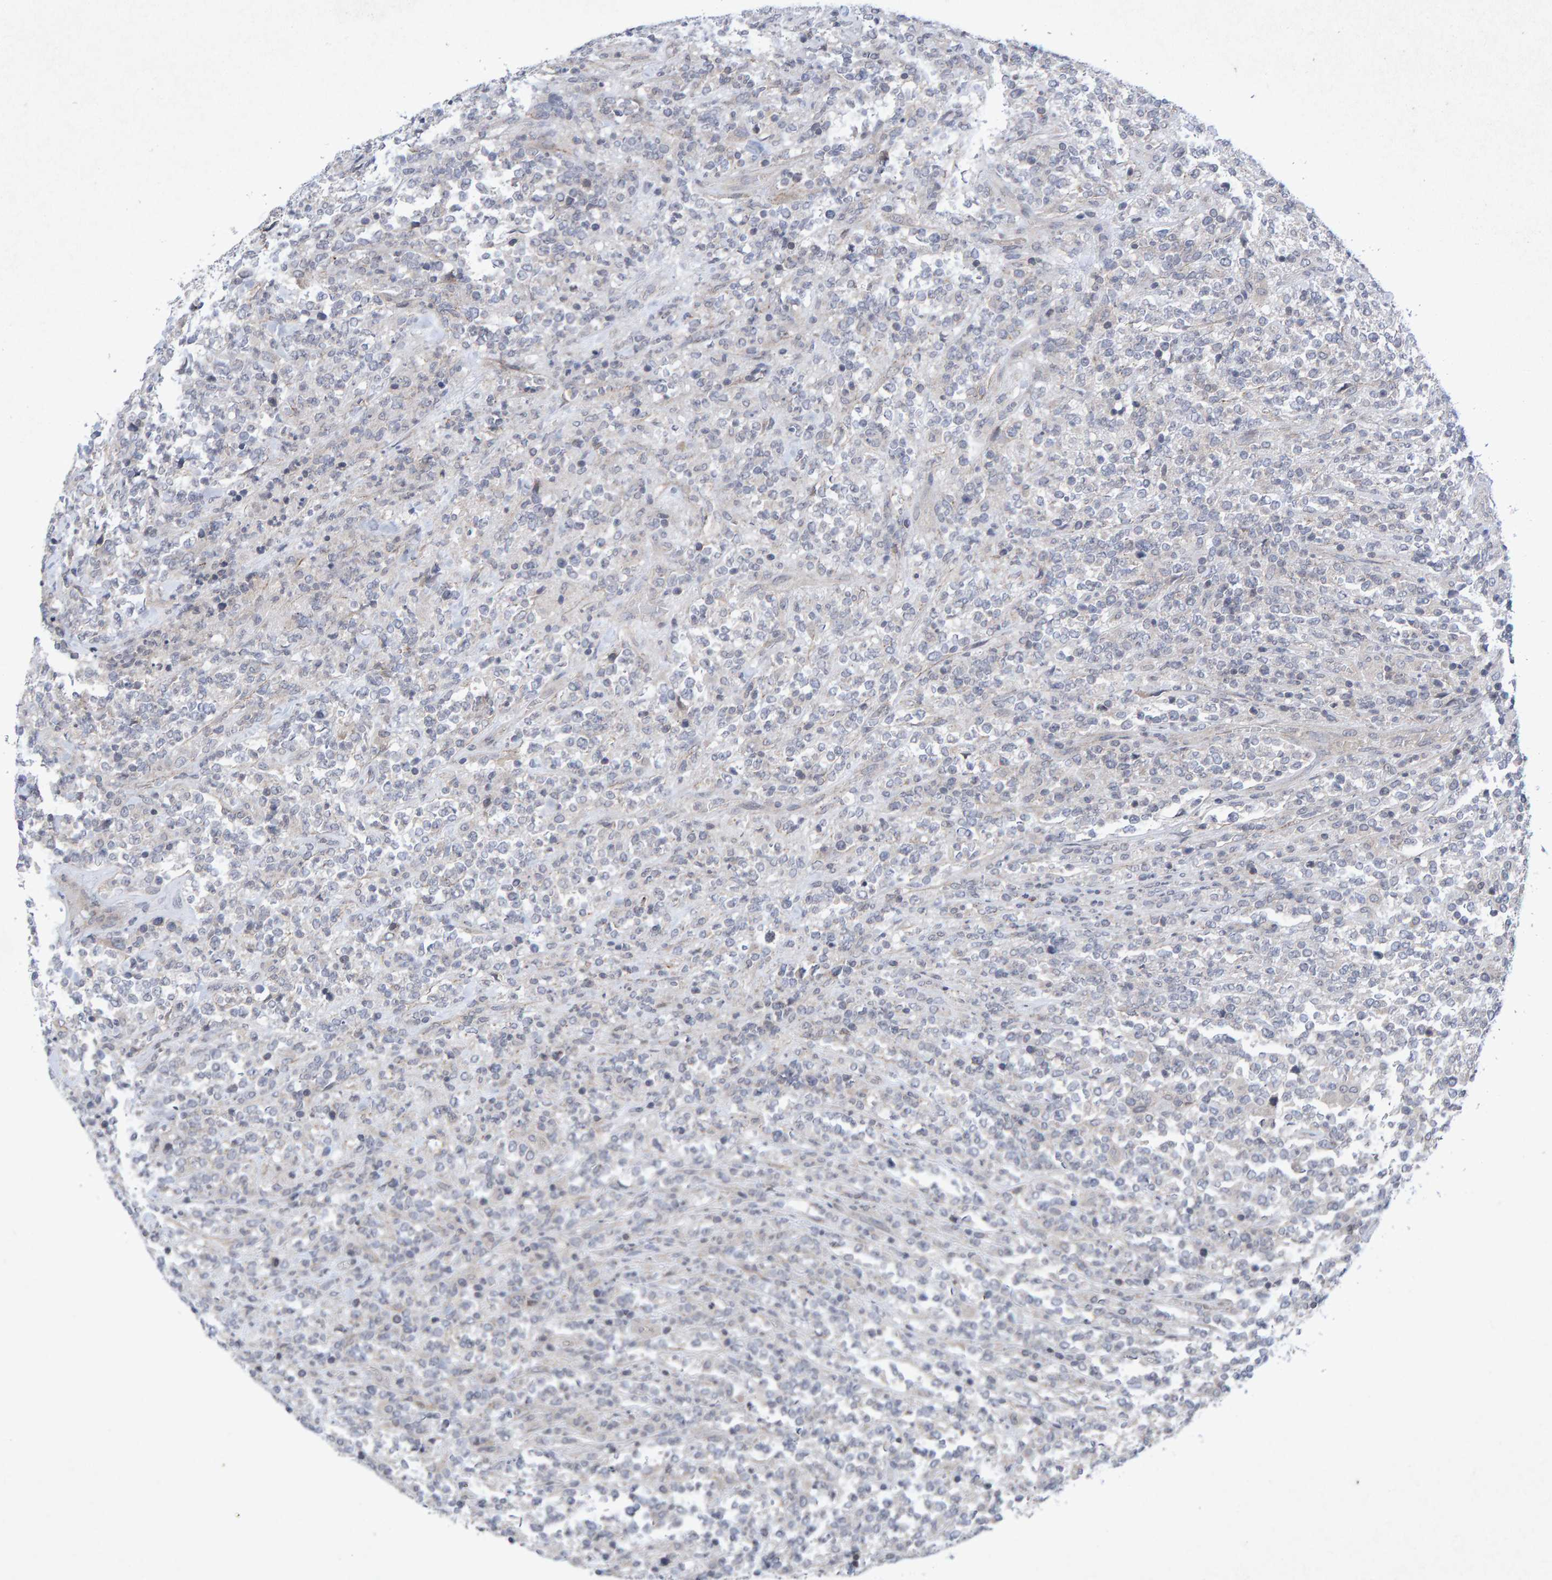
{"staining": {"intensity": "negative", "quantity": "none", "location": "none"}, "tissue": "lymphoma", "cell_type": "Tumor cells", "image_type": "cancer", "snomed": [{"axis": "morphology", "description": "Malignant lymphoma, non-Hodgkin's type, High grade"}, {"axis": "topography", "description": "Soft tissue"}], "caption": "This is an immunohistochemistry image of malignant lymphoma, non-Hodgkin's type (high-grade). There is no positivity in tumor cells.", "gene": "CDH2", "patient": {"sex": "male", "age": 18}}